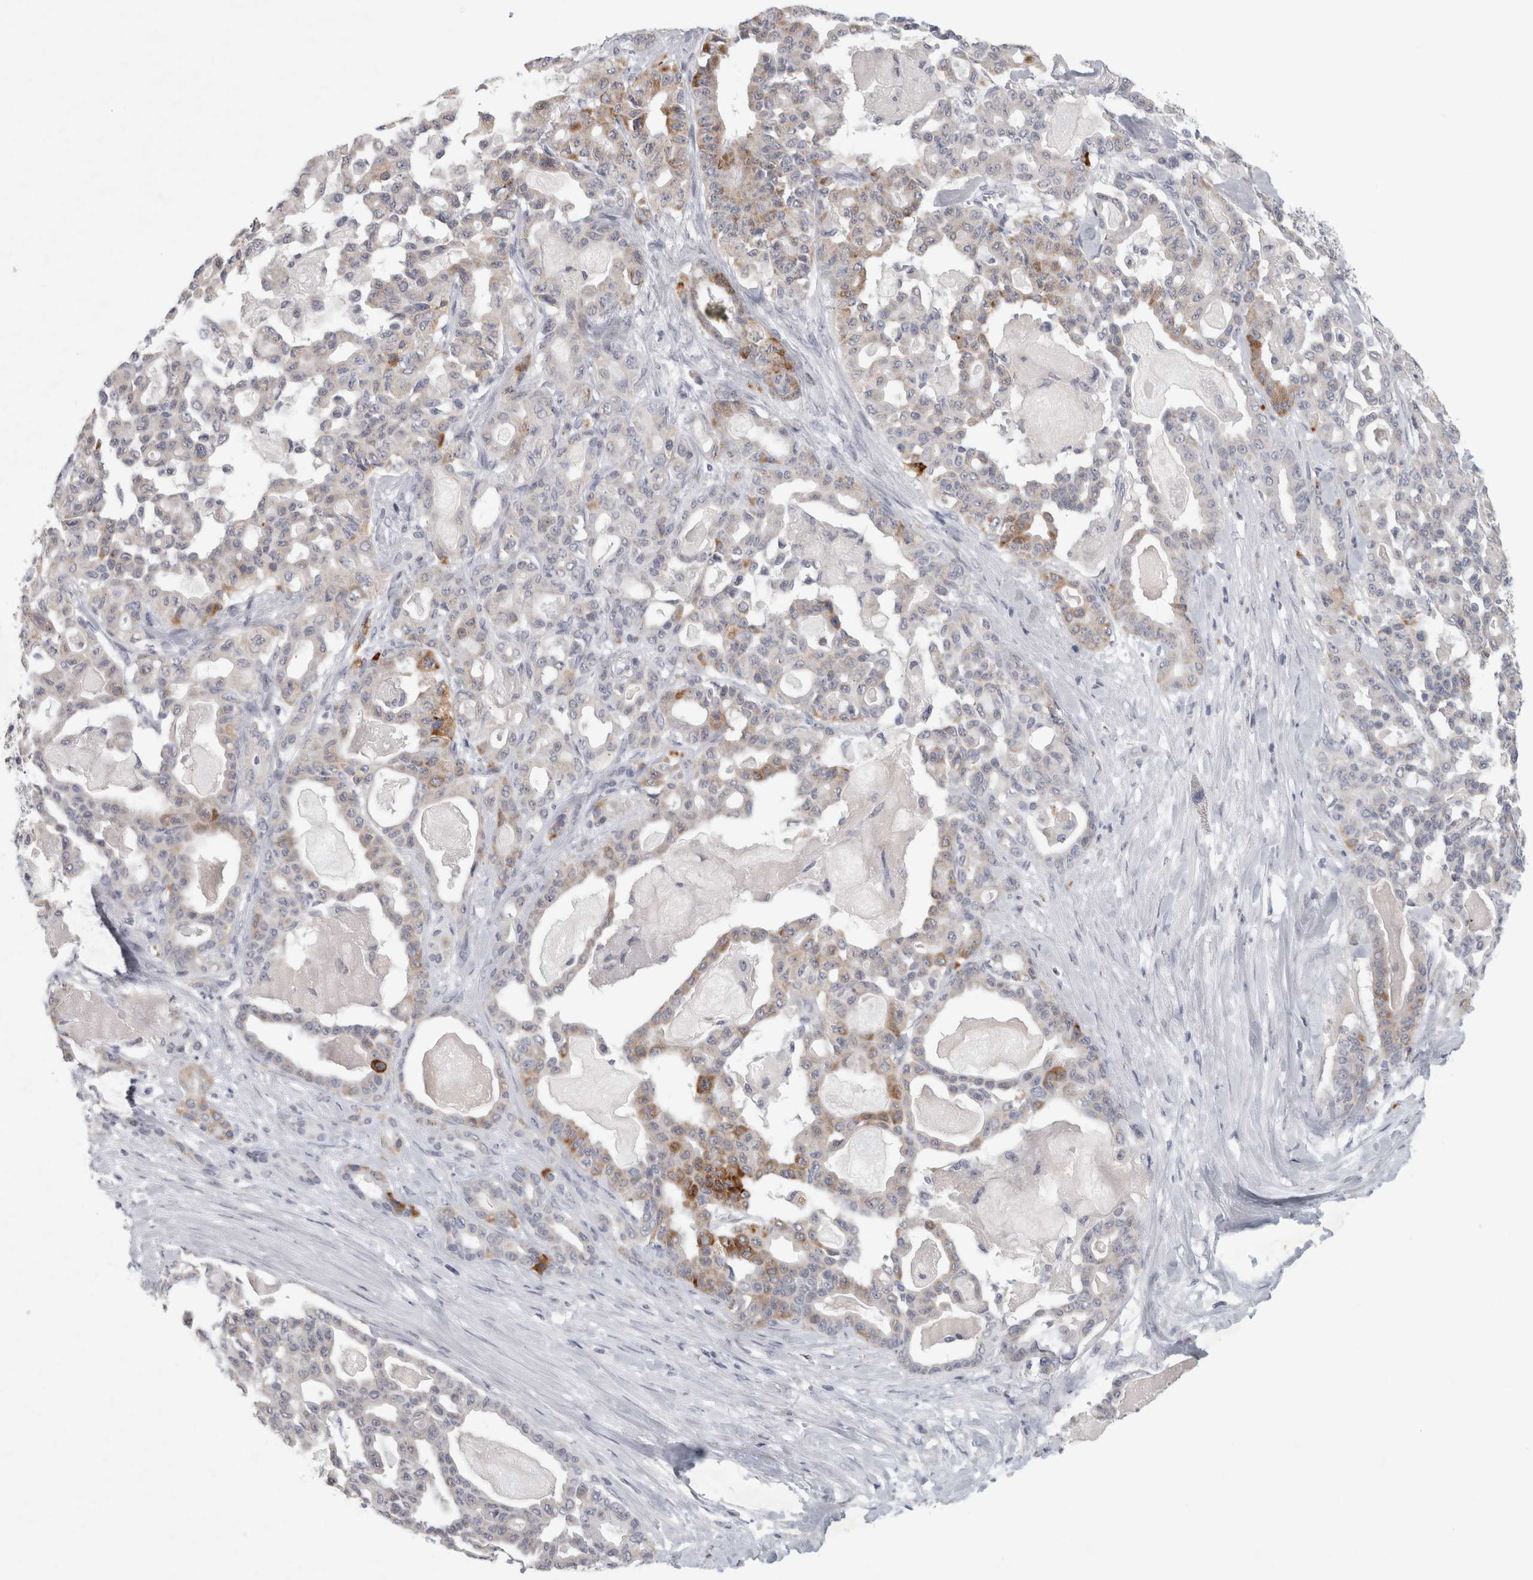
{"staining": {"intensity": "moderate", "quantity": "<25%", "location": "cytoplasmic/membranous"}, "tissue": "pancreatic cancer", "cell_type": "Tumor cells", "image_type": "cancer", "snomed": [{"axis": "morphology", "description": "Adenocarcinoma, NOS"}, {"axis": "topography", "description": "Pancreas"}], "caption": "Tumor cells reveal moderate cytoplasmic/membranous positivity in about <25% of cells in pancreatic cancer.", "gene": "PTPRN2", "patient": {"sex": "male", "age": 63}}